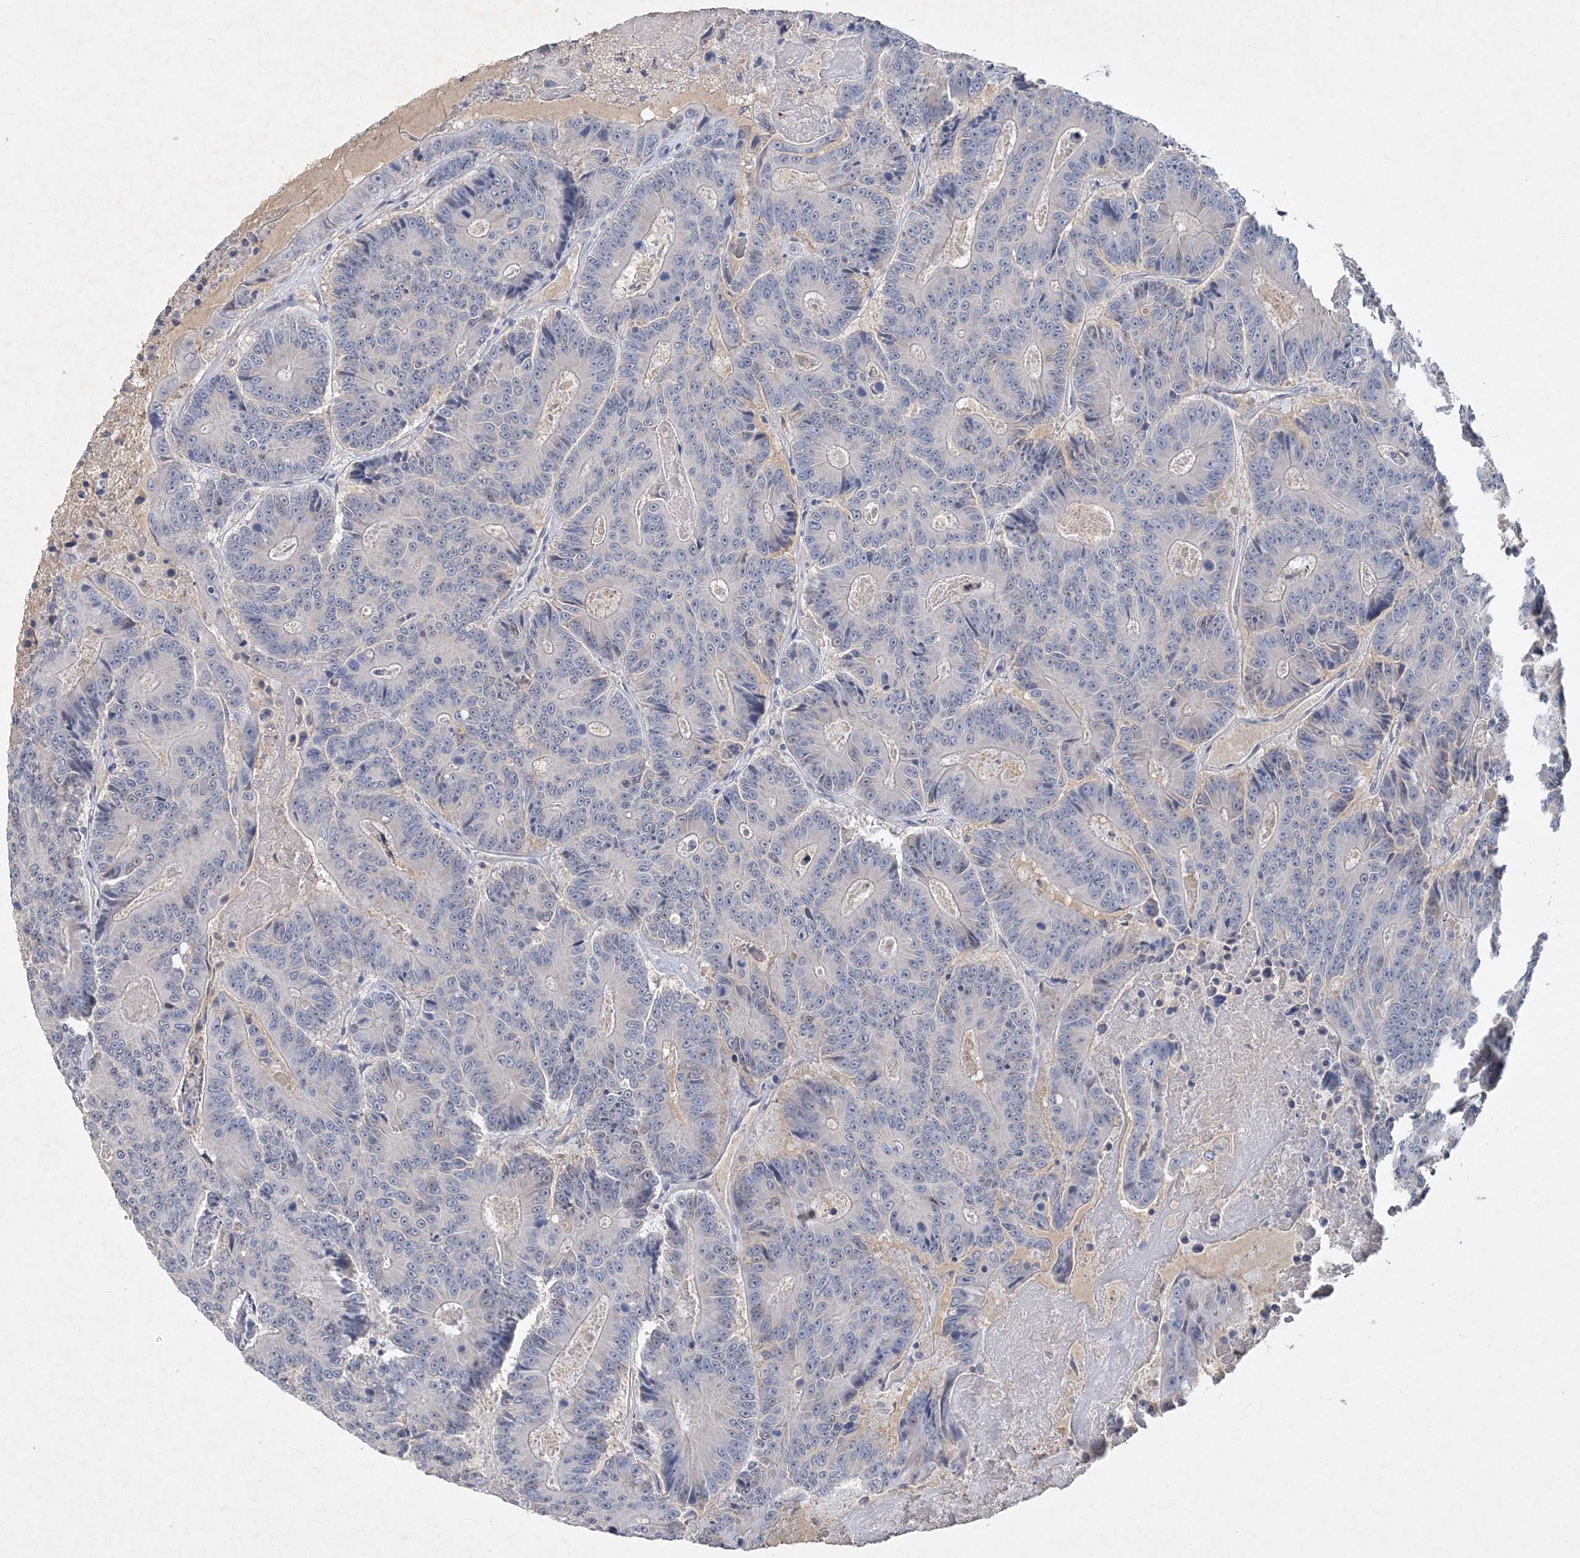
{"staining": {"intensity": "negative", "quantity": "none", "location": "none"}, "tissue": "colorectal cancer", "cell_type": "Tumor cells", "image_type": "cancer", "snomed": [{"axis": "morphology", "description": "Adenocarcinoma, NOS"}, {"axis": "topography", "description": "Colon"}], "caption": "Tumor cells are negative for protein expression in human colorectal cancer.", "gene": "C11orf58", "patient": {"sex": "male", "age": 83}}